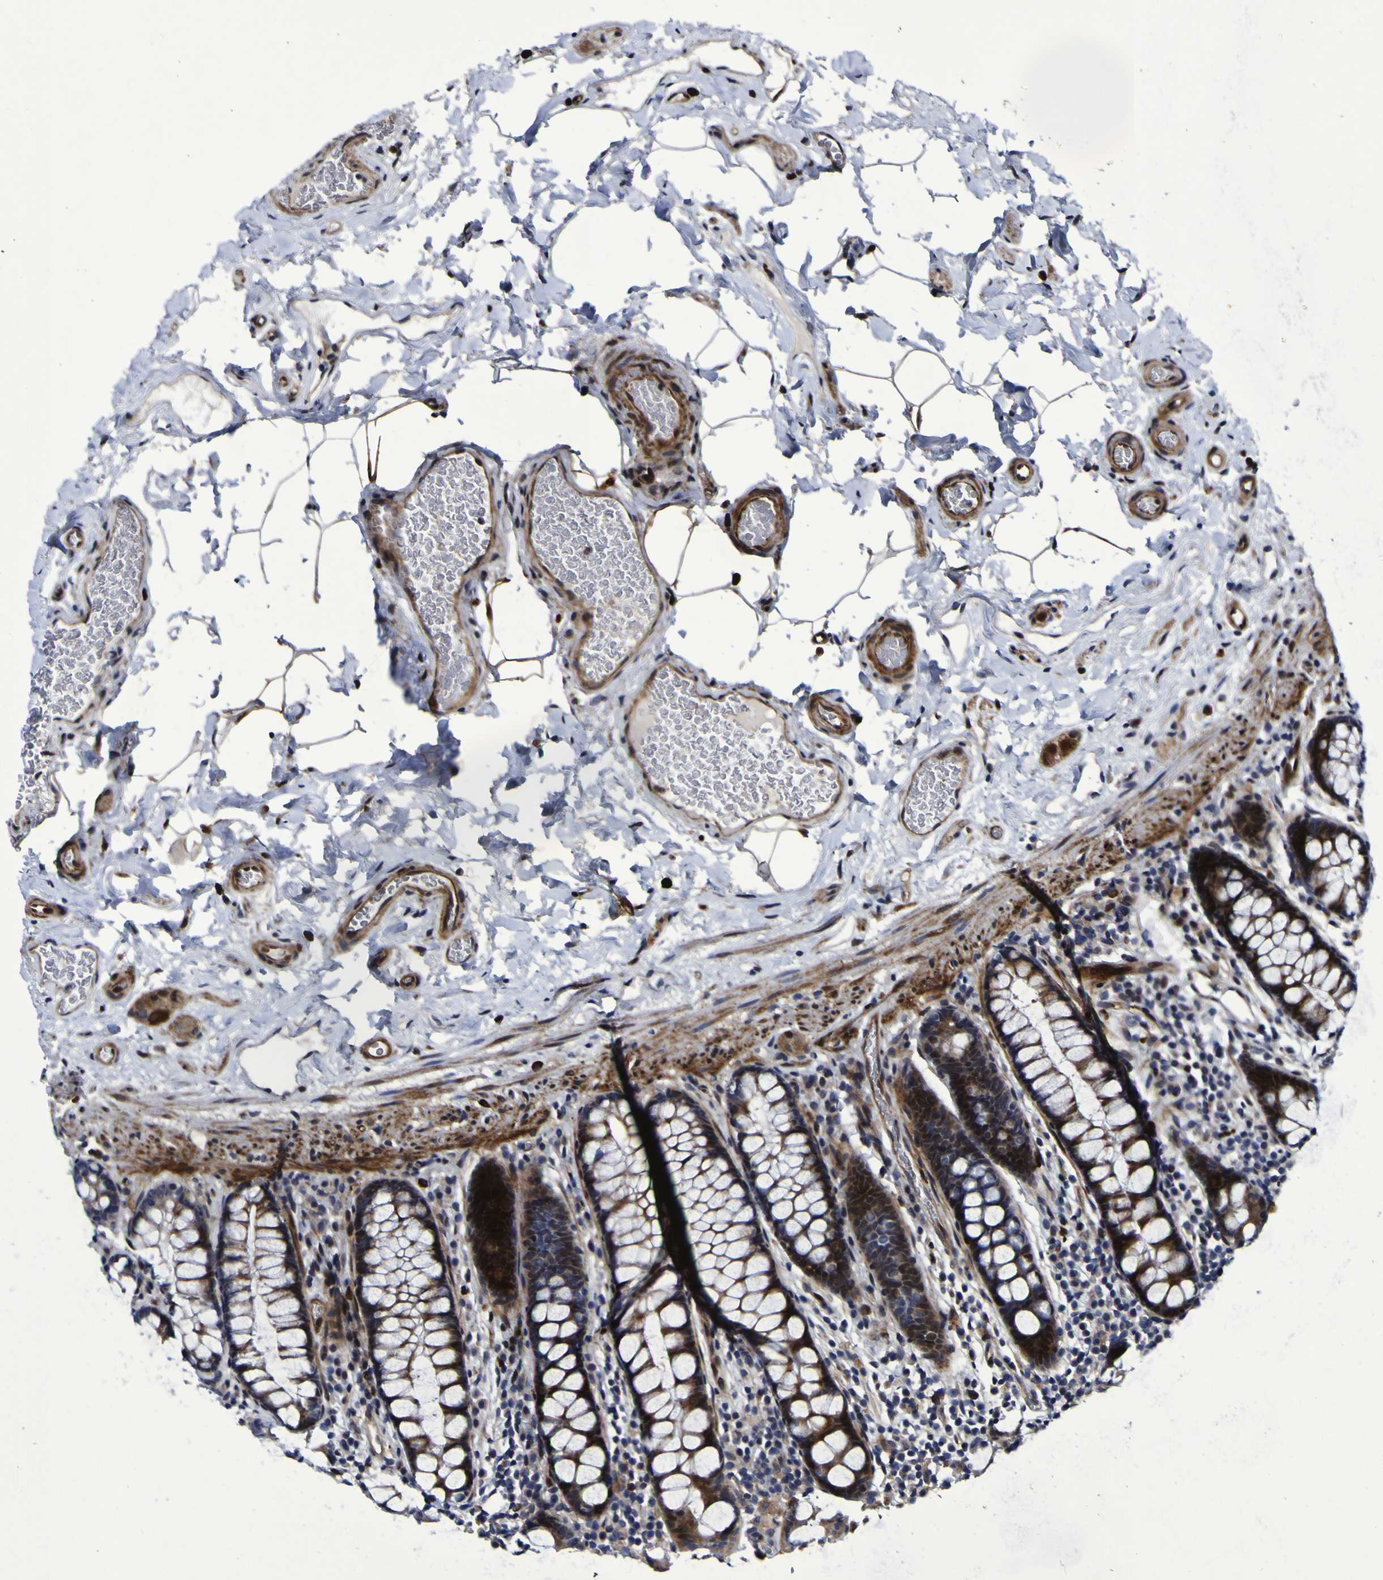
{"staining": {"intensity": "strong", "quantity": "25%-75%", "location": "cytoplasmic/membranous,nuclear"}, "tissue": "colon", "cell_type": "Endothelial cells", "image_type": "normal", "snomed": [{"axis": "morphology", "description": "Normal tissue, NOS"}, {"axis": "topography", "description": "Colon"}], "caption": "Colon stained with DAB (3,3'-diaminobenzidine) immunohistochemistry (IHC) shows high levels of strong cytoplasmic/membranous,nuclear positivity in about 25%-75% of endothelial cells. The staining was performed using DAB (3,3'-diaminobenzidine) to visualize the protein expression in brown, while the nuclei were stained in blue with hematoxylin (Magnification: 20x).", "gene": "MGLL", "patient": {"sex": "female", "age": 80}}